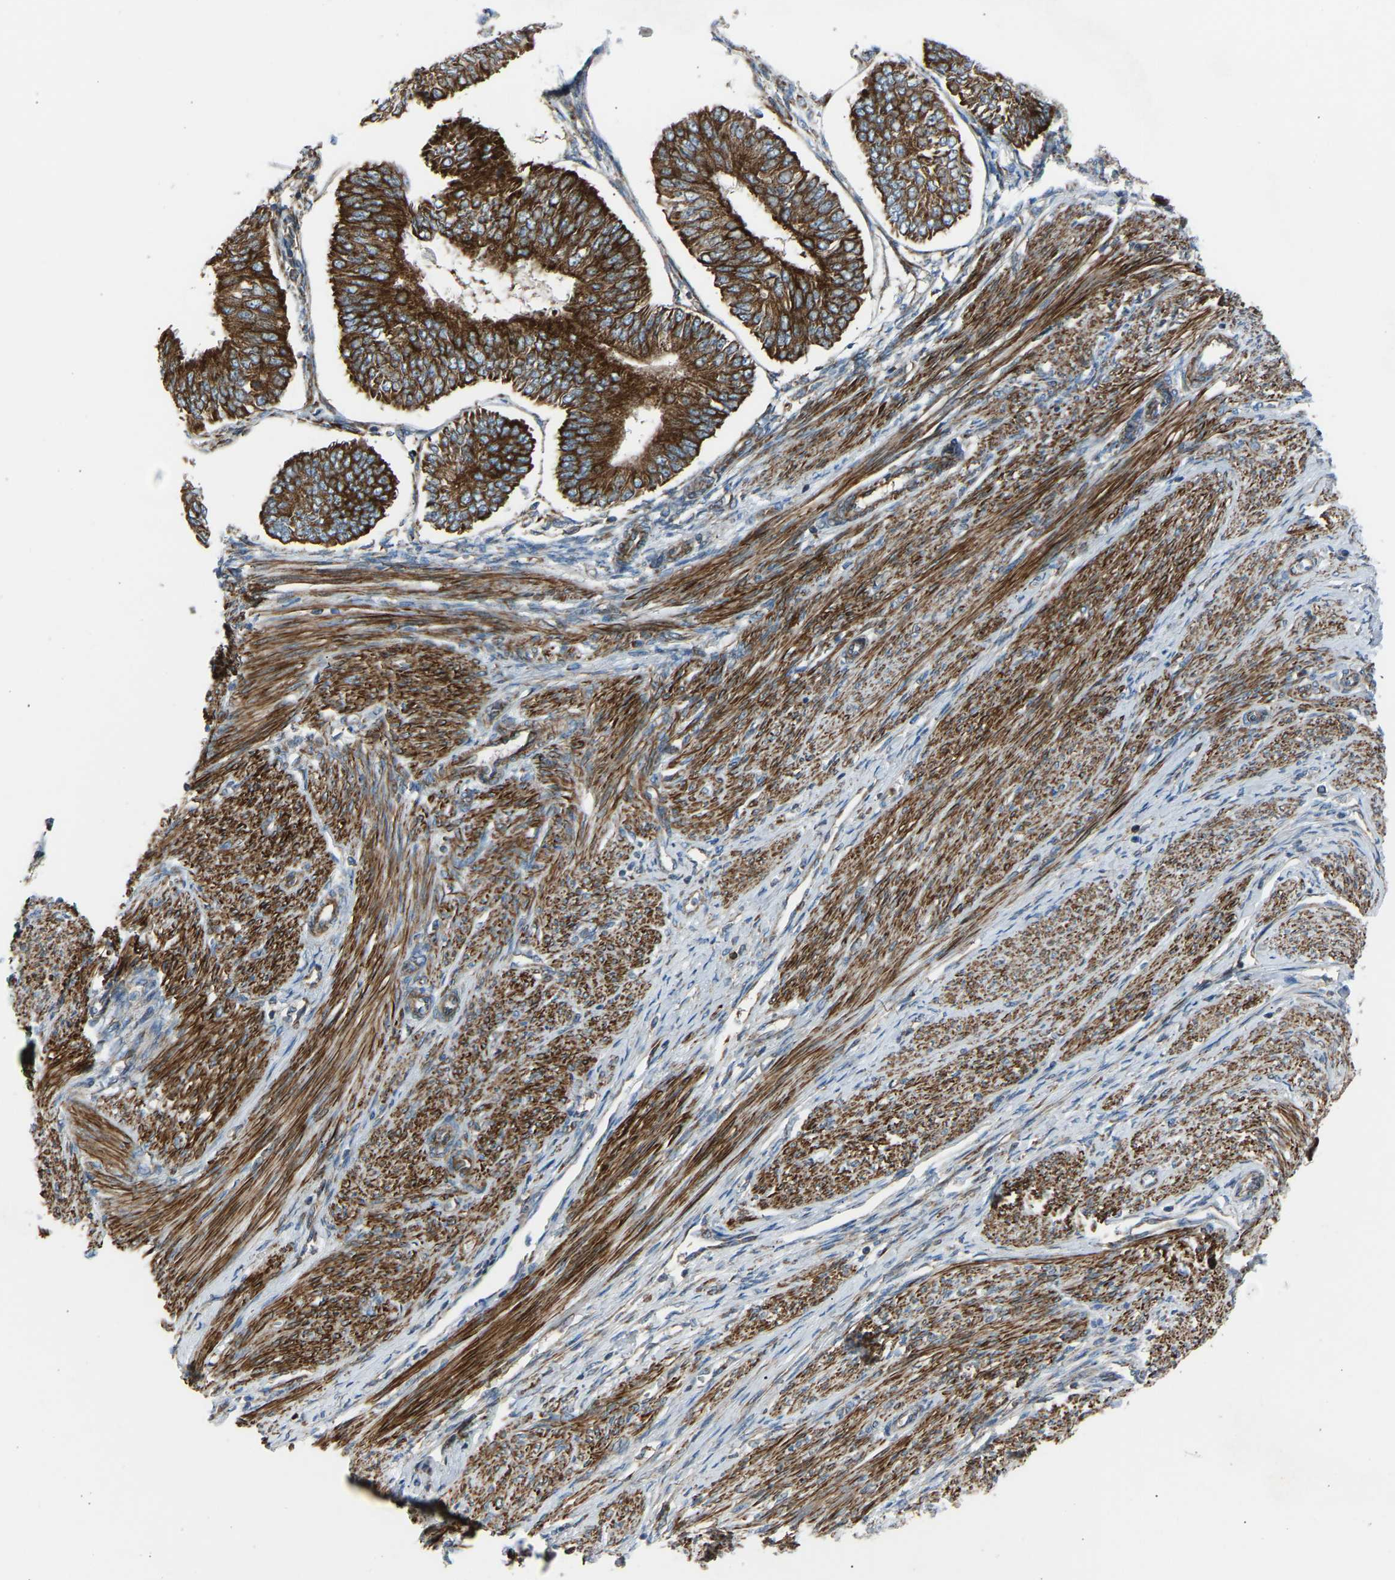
{"staining": {"intensity": "strong", "quantity": ">75%", "location": "cytoplasmic/membranous"}, "tissue": "endometrial cancer", "cell_type": "Tumor cells", "image_type": "cancer", "snomed": [{"axis": "morphology", "description": "Adenocarcinoma, NOS"}, {"axis": "topography", "description": "Endometrium"}], "caption": "IHC (DAB (3,3'-diaminobenzidine)) staining of endometrial adenocarcinoma exhibits strong cytoplasmic/membranous protein staining in approximately >75% of tumor cells.", "gene": "VPS41", "patient": {"sex": "female", "age": 58}}